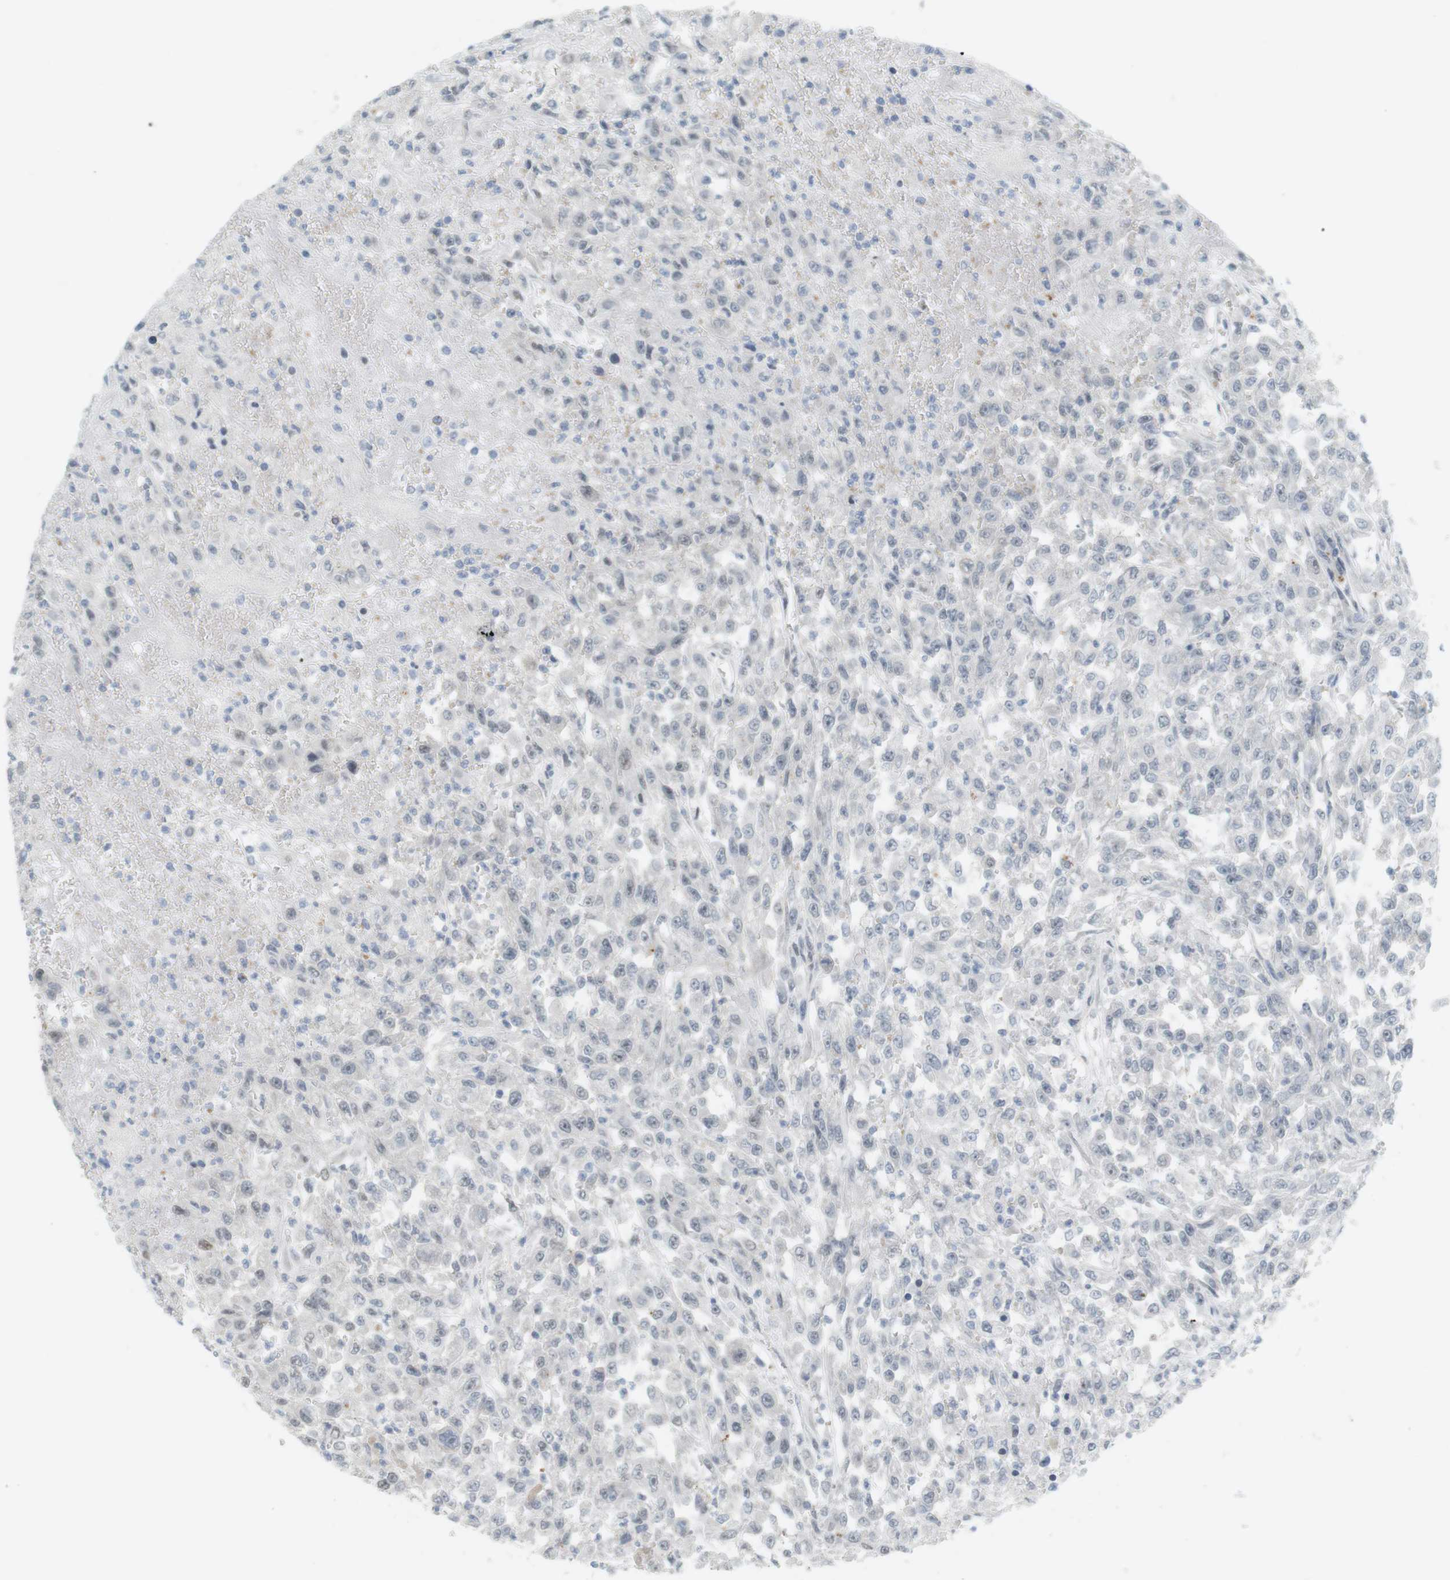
{"staining": {"intensity": "negative", "quantity": "none", "location": "none"}, "tissue": "urothelial cancer", "cell_type": "Tumor cells", "image_type": "cancer", "snomed": [{"axis": "morphology", "description": "Urothelial carcinoma, High grade"}, {"axis": "topography", "description": "Urinary bladder"}], "caption": "Human urothelial cancer stained for a protein using IHC exhibits no positivity in tumor cells.", "gene": "DMC1", "patient": {"sex": "male", "age": 46}}